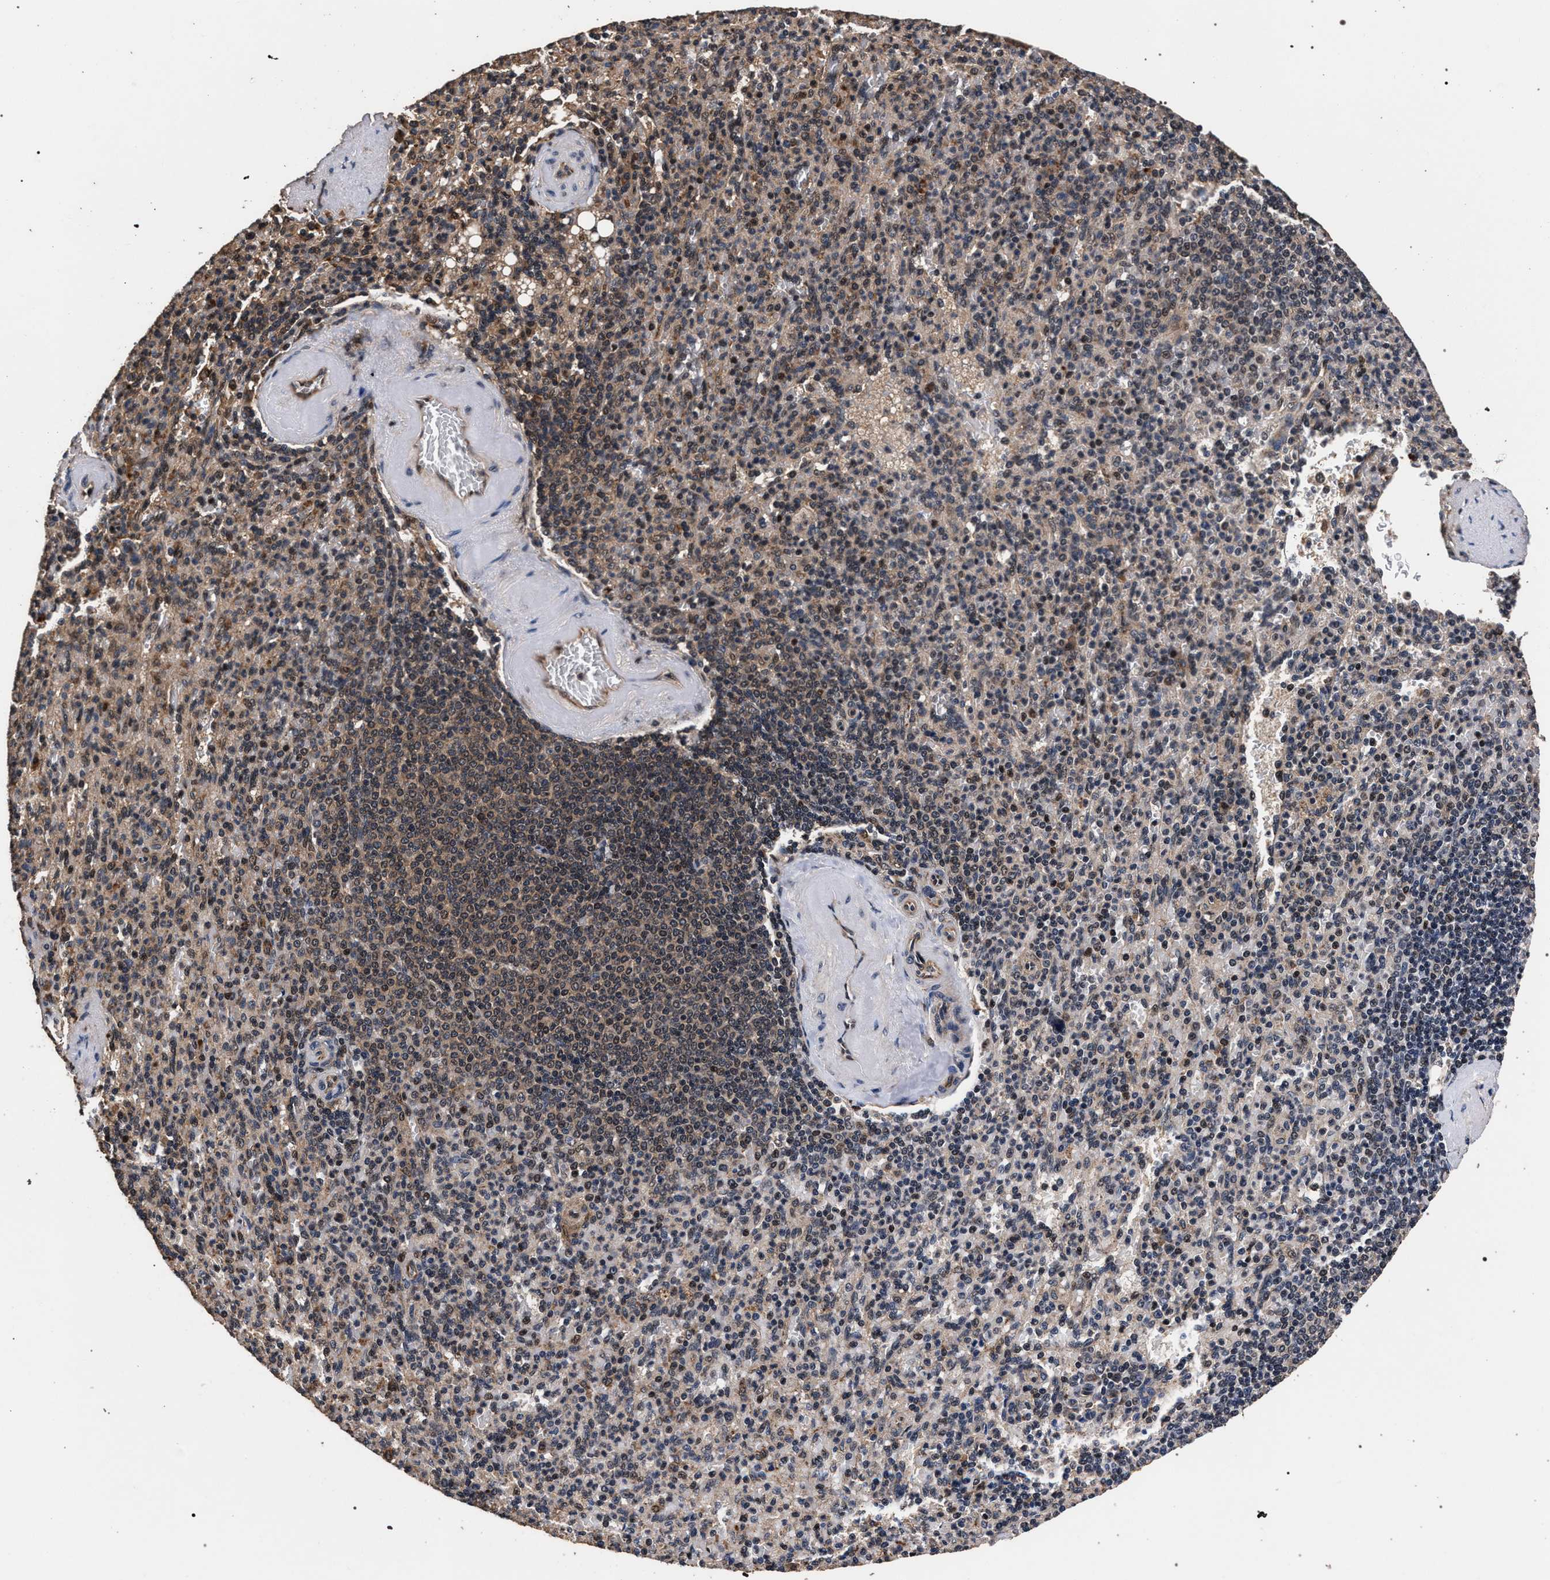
{"staining": {"intensity": "moderate", "quantity": "25%-75%", "location": "cytoplasmic/membranous,nuclear"}, "tissue": "spleen", "cell_type": "Cells in red pulp", "image_type": "normal", "snomed": [{"axis": "morphology", "description": "Normal tissue, NOS"}, {"axis": "topography", "description": "Spleen"}], "caption": "A photomicrograph of spleen stained for a protein demonstrates moderate cytoplasmic/membranous,nuclear brown staining in cells in red pulp.", "gene": "ACOX1", "patient": {"sex": "female", "age": 74}}